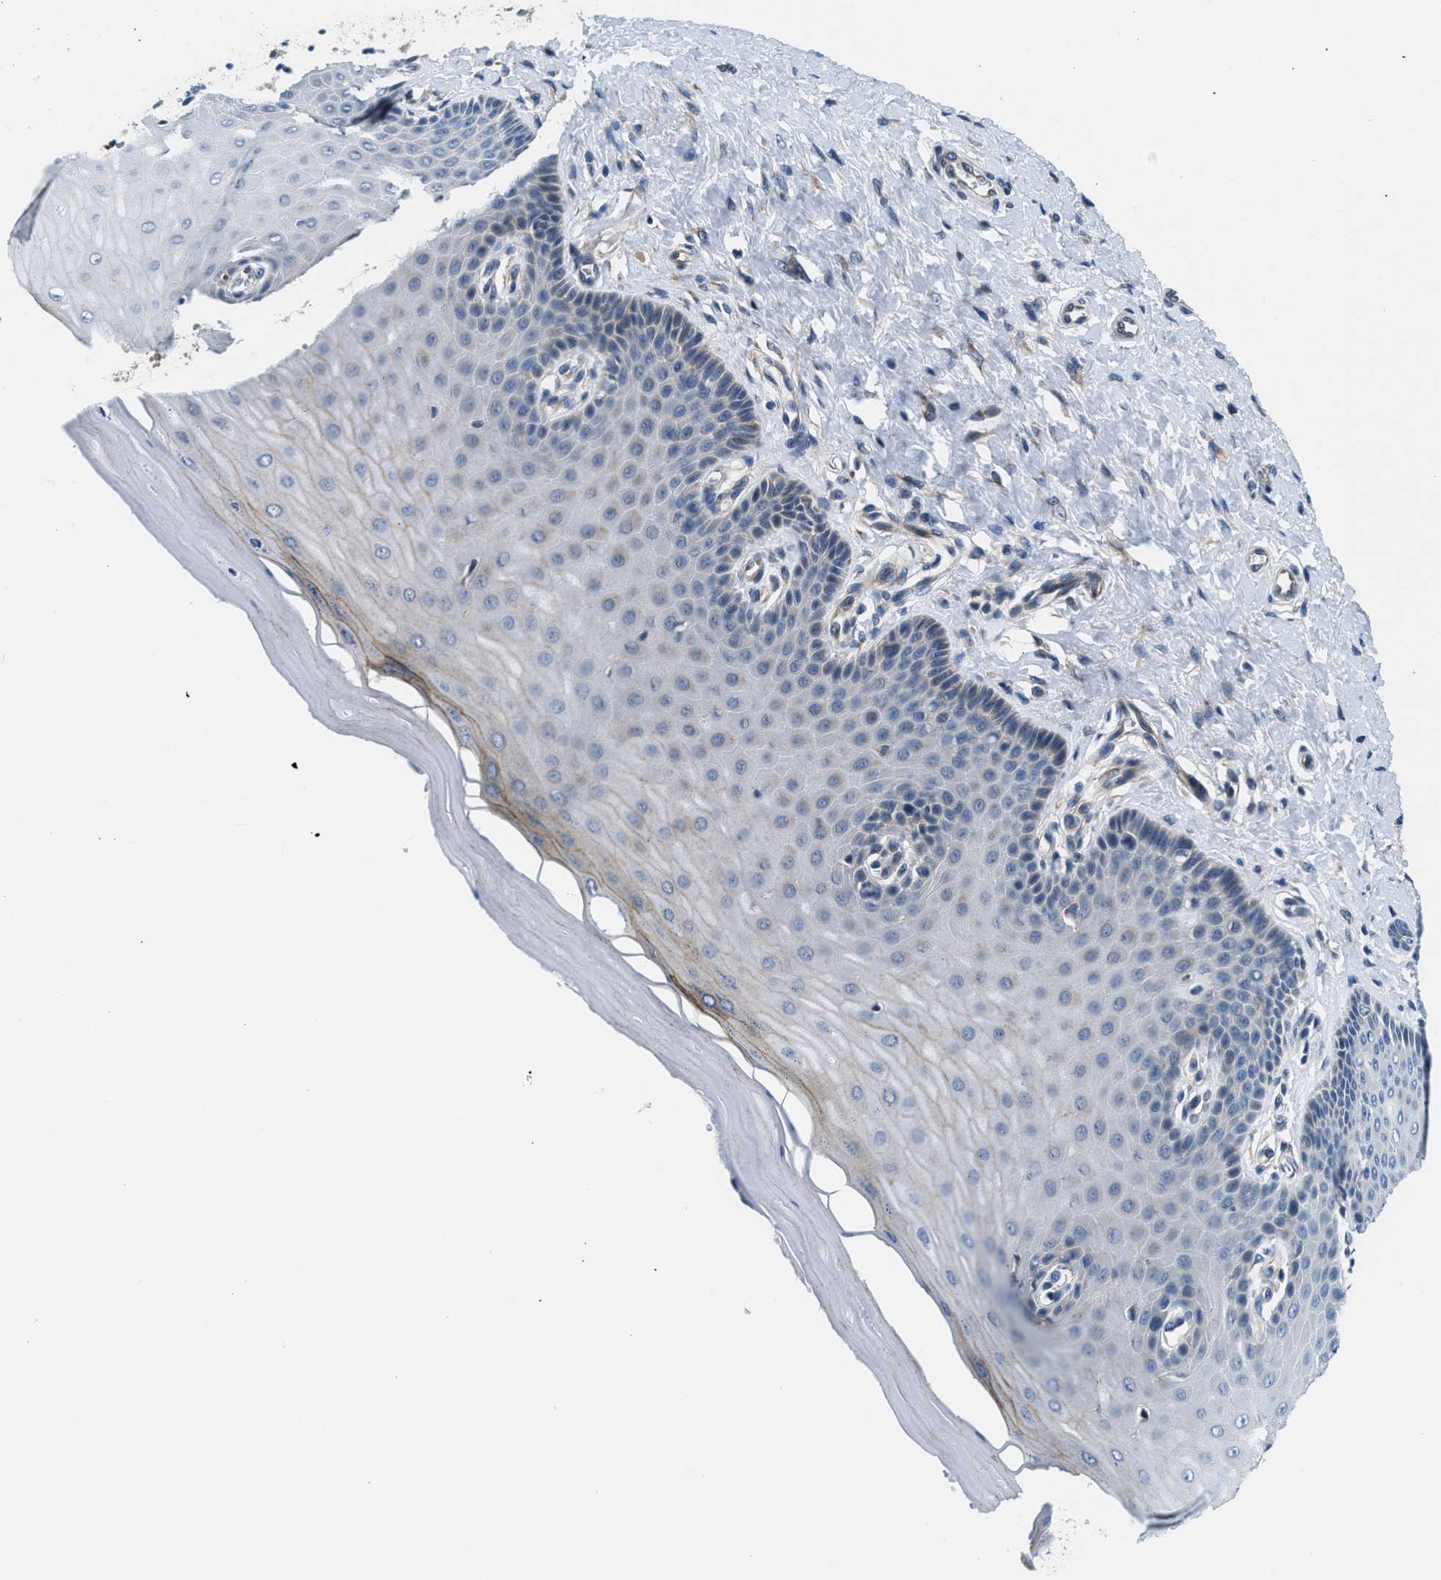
{"staining": {"intensity": "moderate", "quantity": "25%-75%", "location": "cytoplasmic/membranous"}, "tissue": "cervix", "cell_type": "Glandular cells", "image_type": "normal", "snomed": [{"axis": "morphology", "description": "Normal tissue, NOS"}, {"axis": "topography", "description": "Cervix"}], "caption": "IHC (DAB (3,3'-diaminobenzidine)) staining of benign cervix displays moderate cytoplasmic/membranous protein staining in about 25%-75% of glandular cells.", "gene": "LPIN2", "patient": {"sex": "female", "age": 55}}